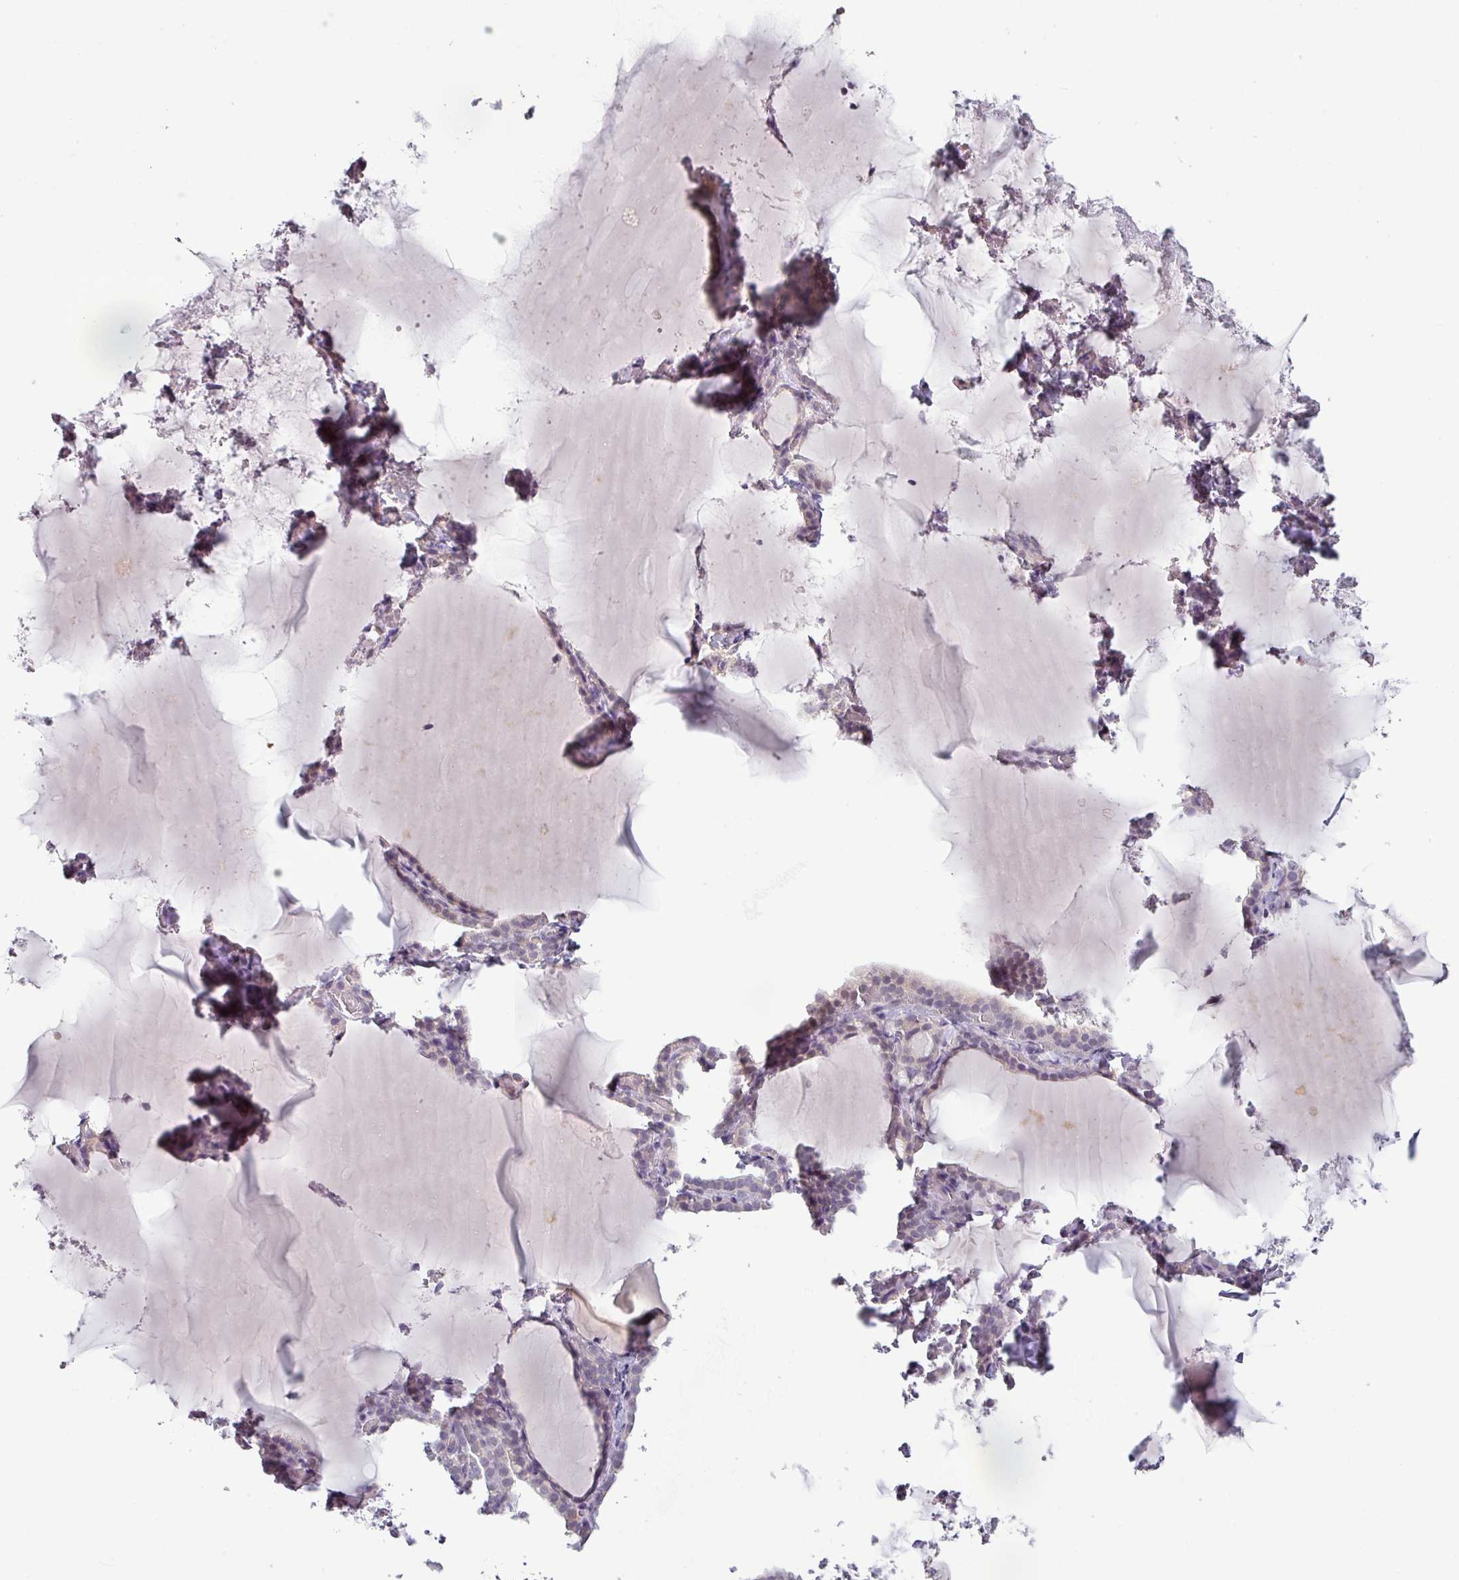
{"staining": {"intensity": "weak", "quantity": "<25%", "location": "nuclear"}, "tissue": "thyroid gland", "cell_type": "Glandular cells", "image_type": "normal", "snomed": [{"axis": "morphology", "description": "Normal tissue, NOS"}, {"axis": "topography", "description": "Thyroid gland"}], "caption": "This is an immunohistochemistry histopathology image of normal thyroid gland. There is no expression in glandular cells.", "gene": "OR52D1", "patient": {"sex": "female", "age": 22}}